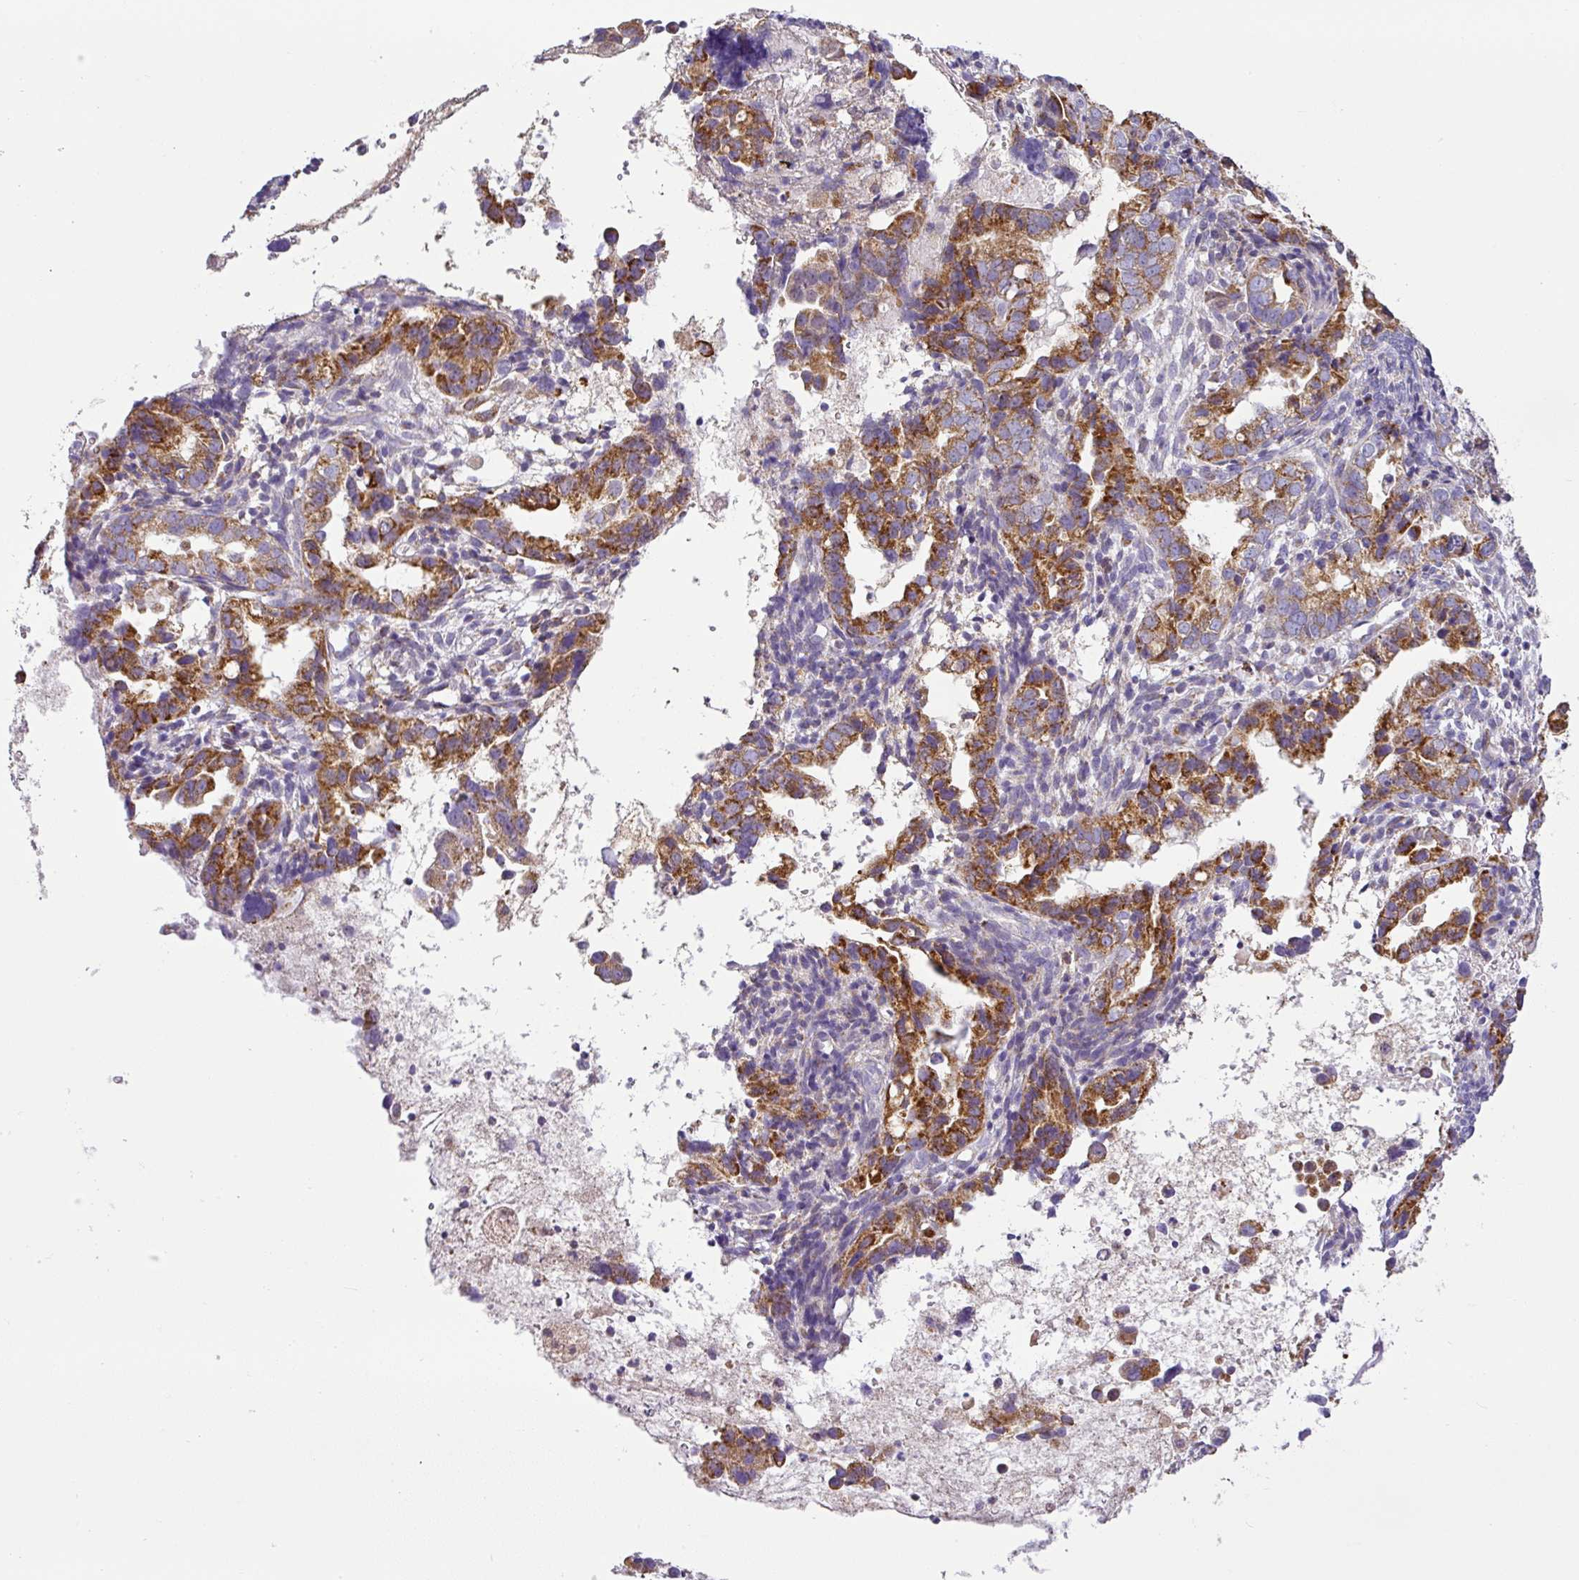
{"staining": {"intensity": "strong", "quantity": ">75%", "location": "cytoplasmic/membranous"}, "tissue": "endometrial cancer", "cell_type": "Tumor cells", "image_type": "cancer", "snomed": [{"axis": "morphology", "description": "Adenocarcinoma, NOS"}, {"axis": "topography", "description": "Endometrium"}], "caption": "A high-resolution image shows immunohistochemistry staining of endometrial cancer, which demonstrates strong cytoplasmic/membranous positivity in about >75% of tumor cells. The staining was performed using DAB to visualize the protein expression in brown, while the nuclei were stained in blue with hematoxylin (Magnification: 20x).", "gene": "HMCN2", "patient": {"sex": "female", "age": 57}}